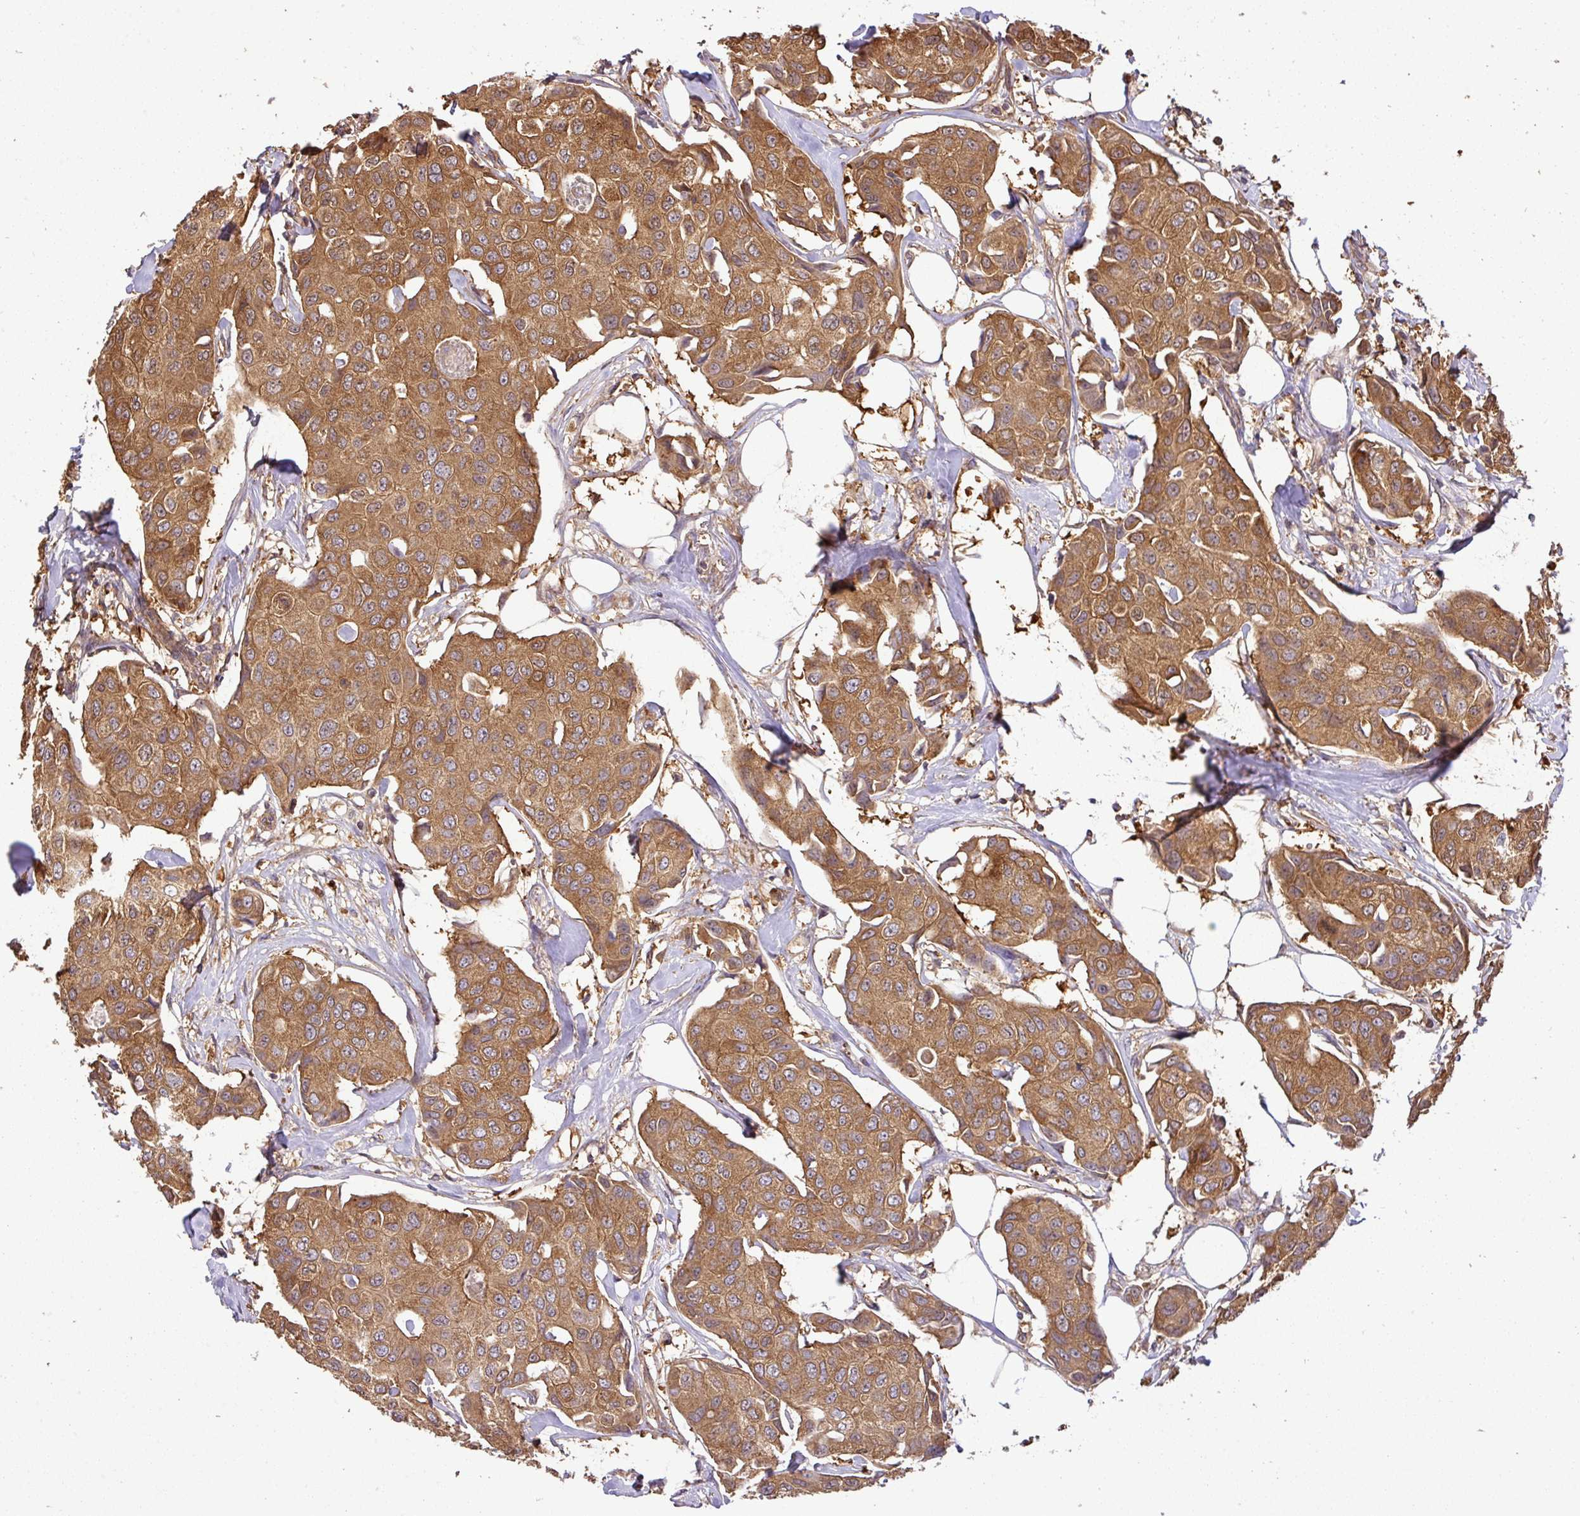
{"staining": {"intensity": "moderate", "quantity": ">75%", "location": "cytoplasmic/membranous"}, "tissue": "breast cancer", "cell_type": "Tumor cells", "image_type": "cancer", "snomed": [{"axis": "morphology", "description": "Duct carcinoma"}, {"axis": "topography", "description": "Breast"}], "caption": "Immunohistochemical staining of breast invasive ductal carcinoma displays medium levels of moderate cytoplasmic/membranous expression in approximately >75% of tumor cells.", "gene": "GSPT1", "patient": {"sex": "female", "age": 80}}